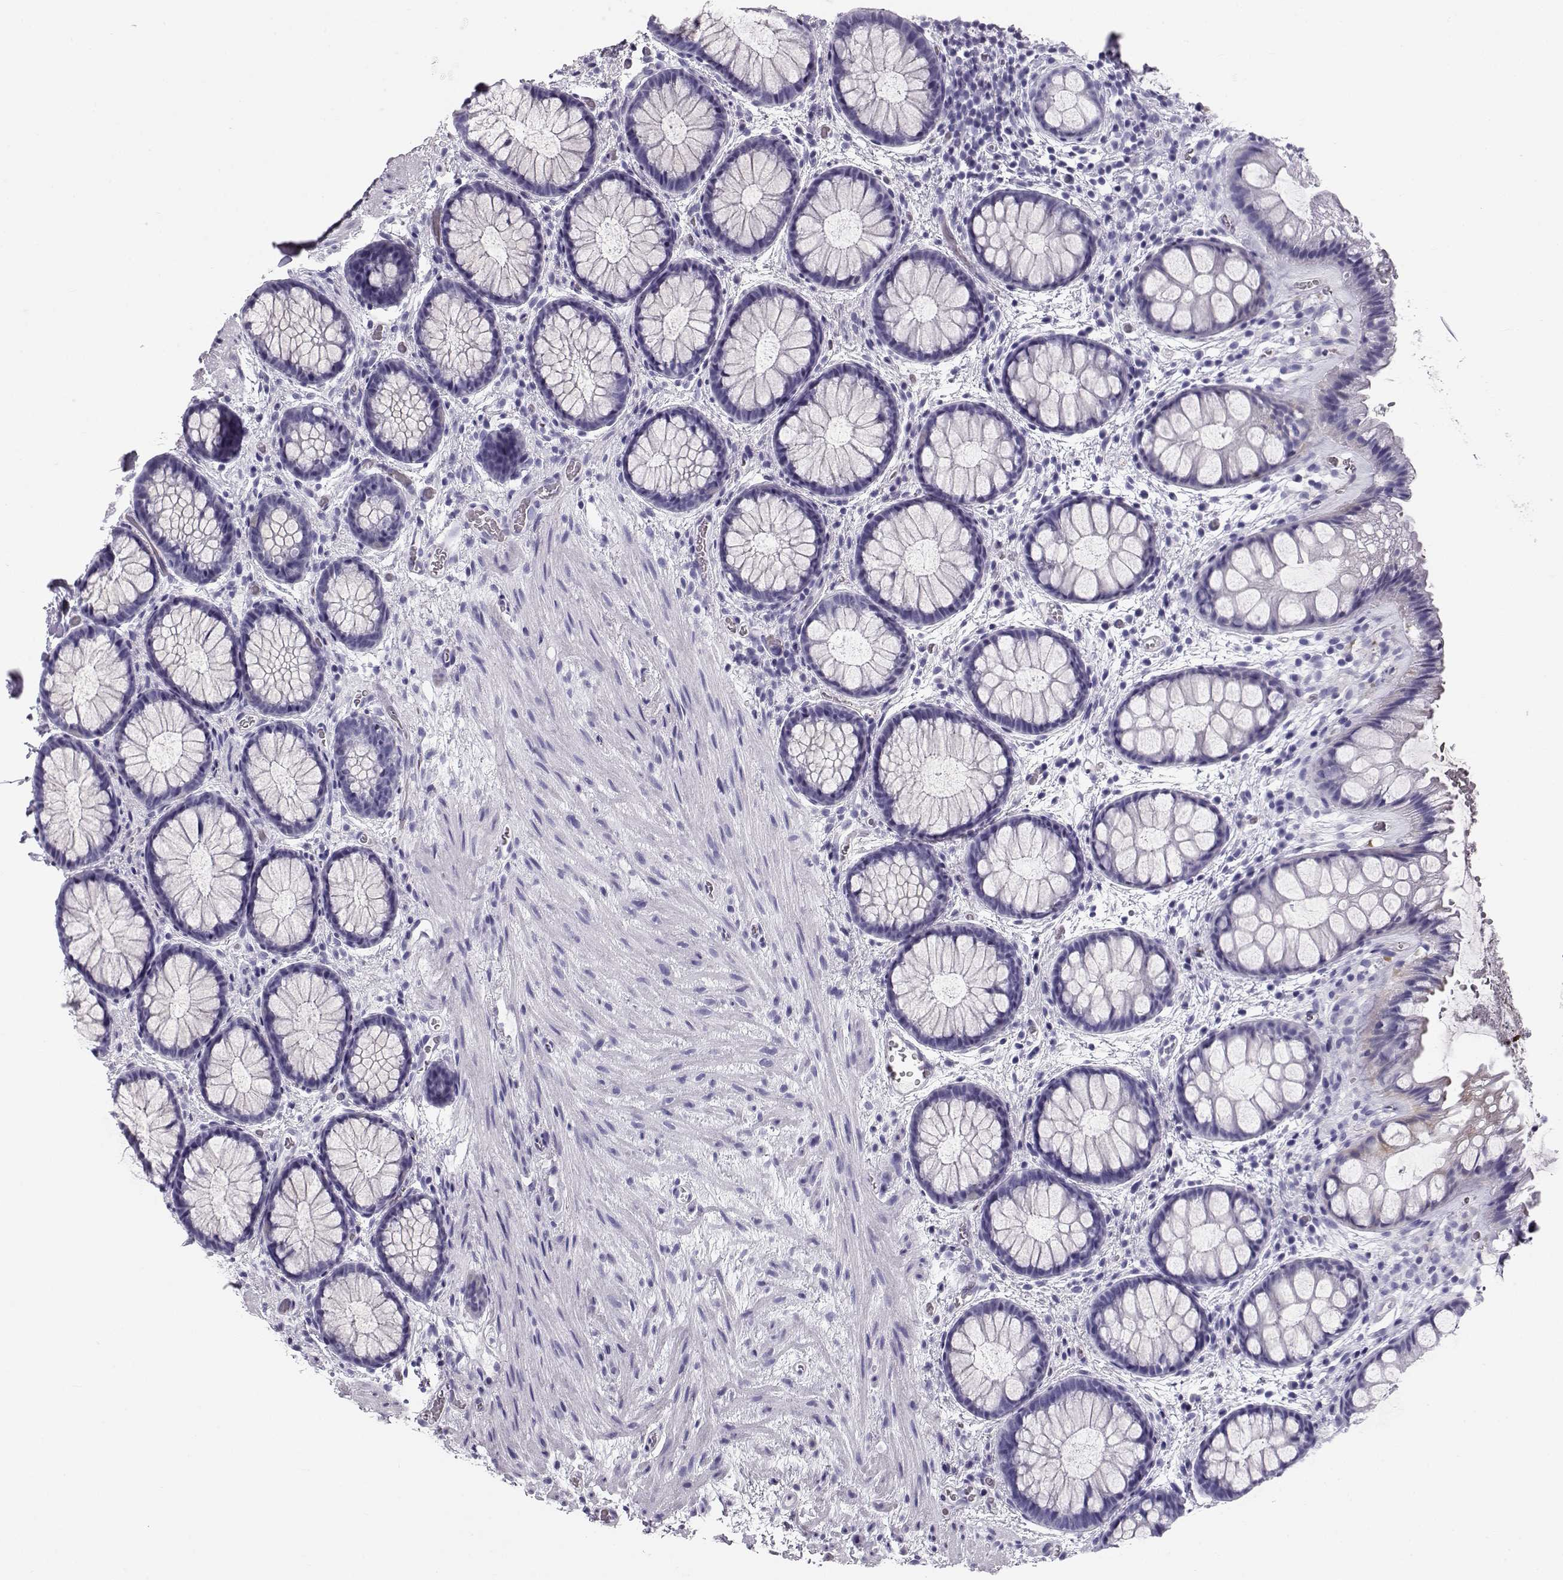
{"staining": {"intensity": "negative", "quantity": "none", "location": "none"}, "tissue": "rectum", "cell_type": "Glandular cells", "image_type": "normal", "snomed": [{"axis": "morphology", "description": "Normal tissue, NOS"}, {"axis": "topography", "description": "Rectum"}], "caption": "Immunohistochemistry (IHC) of unremarkable rectum exhibits no staining in glandular cells.", "gene": "RD3", "patient": {"sex": "female", "age": 62}}